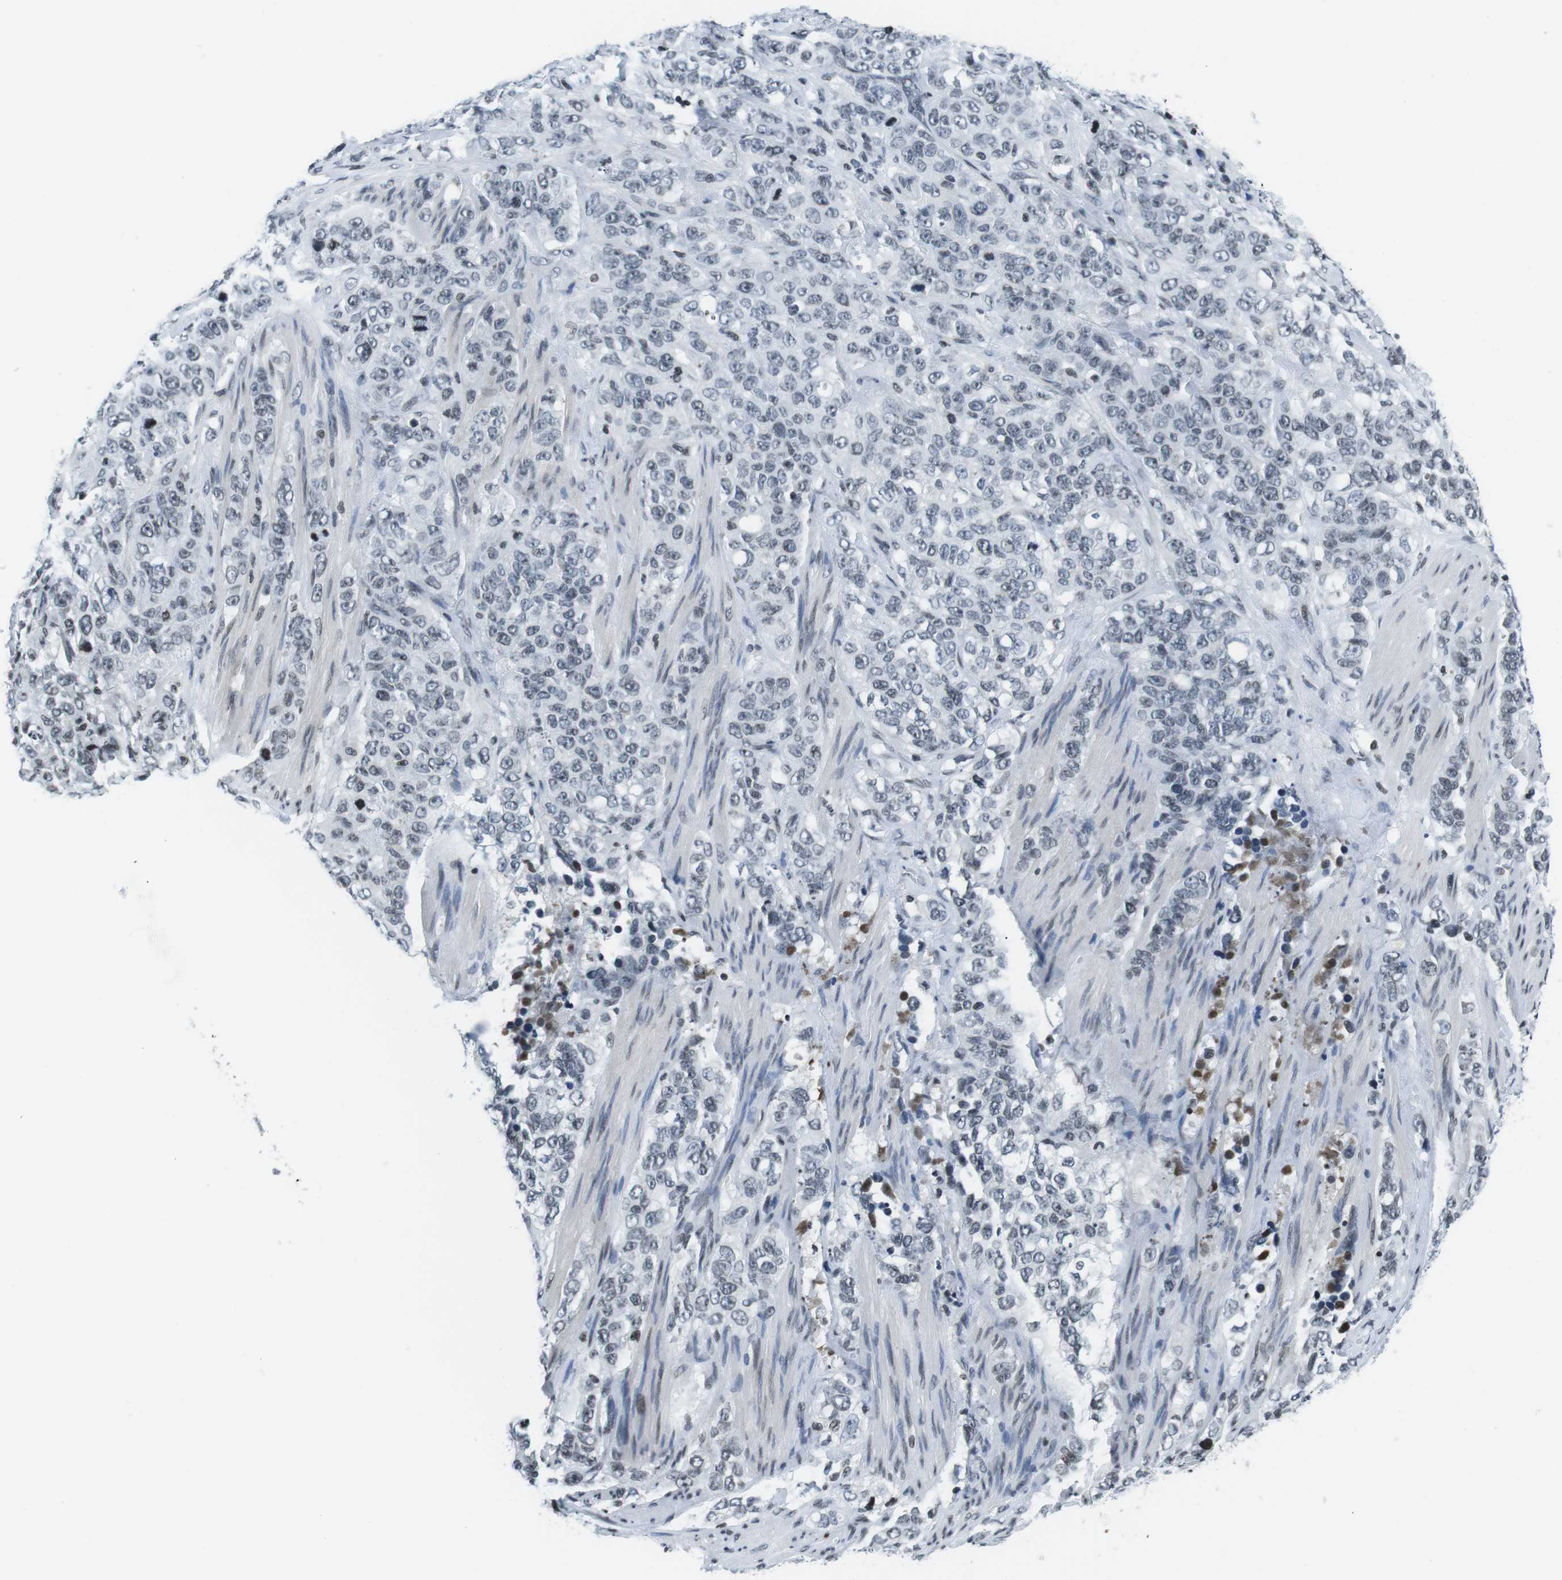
{"staining": {"intensity": "weak", "quantity": "<25%", "location": "nuclear"}, "tissue": "stomach cancer", "cell_type": "Tumor cells", "image_type": "cancer", "snomed": [{"axis": "morphology", "description": "Adenocarcinoma, NOS"}, {"axis": "topography", "description": "Stomach"}], "caption": "Tumor cells are negative for protein expression in human stomach cancer (adenocarcinoma).", "gene": "E2F2", "patient": {"sex": "male", "age": 48}}